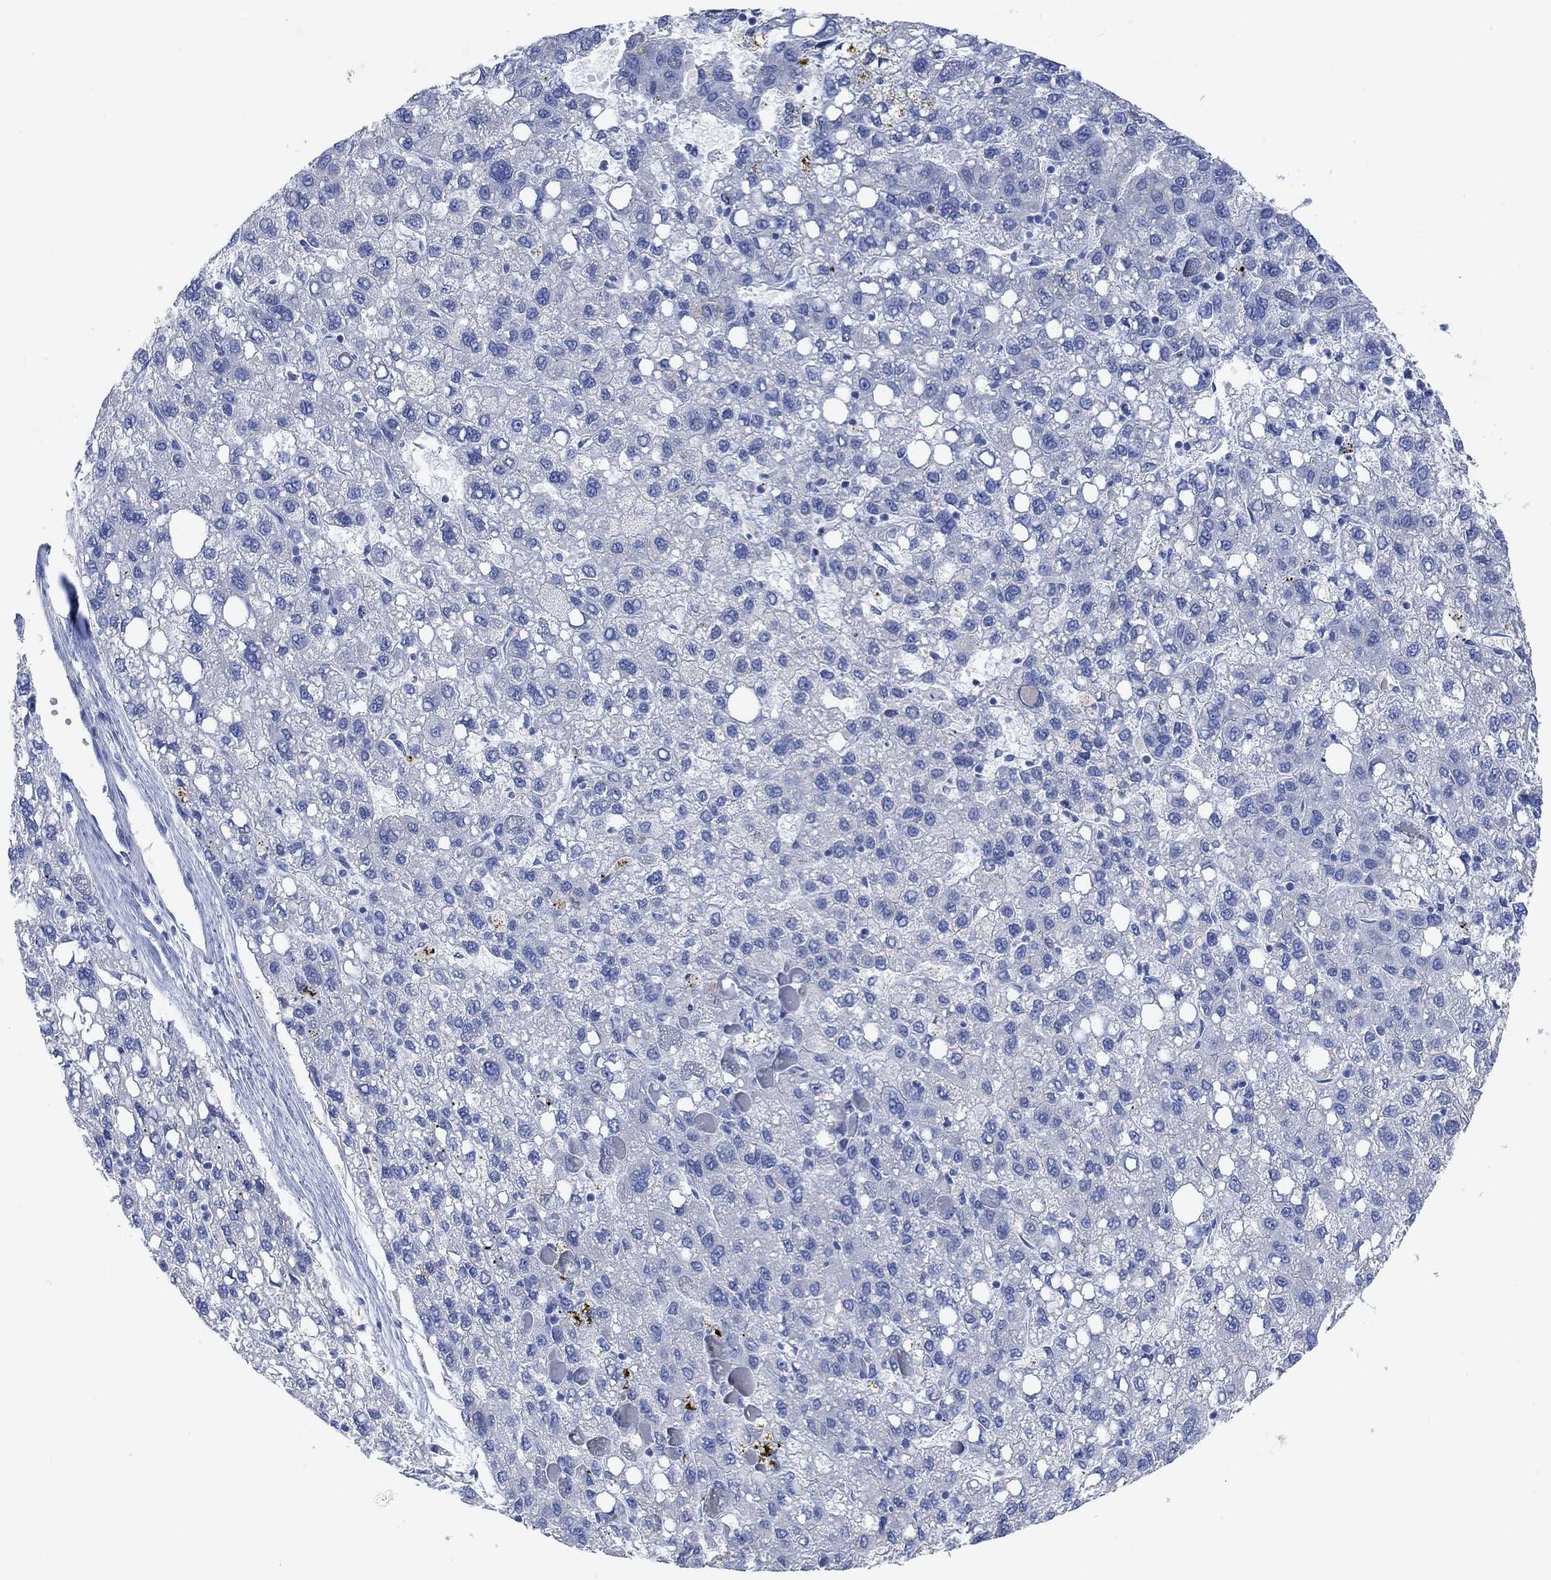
{"staining": {"intensity": "negative", "quantity": "none", "location": "none"}, "tissue": "liver cancer", "cell_type": "Tumor cells", "image_type": "cancer", "snomed": [{"axis": "morphology", "description": "Carcinoma, Hepatocellular, NOS"}, {"axis": "topography", "description": "Liver"}], "caption": "Immunohistochemistry photomicrograph of neoplastic tissue: human liver cancer stained with DAB reveals no significant protein positivity in tumor cells. The staining was performed using DAB (3,3'-diaminobenzidine) to visualize the protein expression in brown, while the nuclei were stained in blue with hematoxylin (Magnification: 20x).", "gene": "VAT1L", "patient": {"sex": "female", "age": 82}}